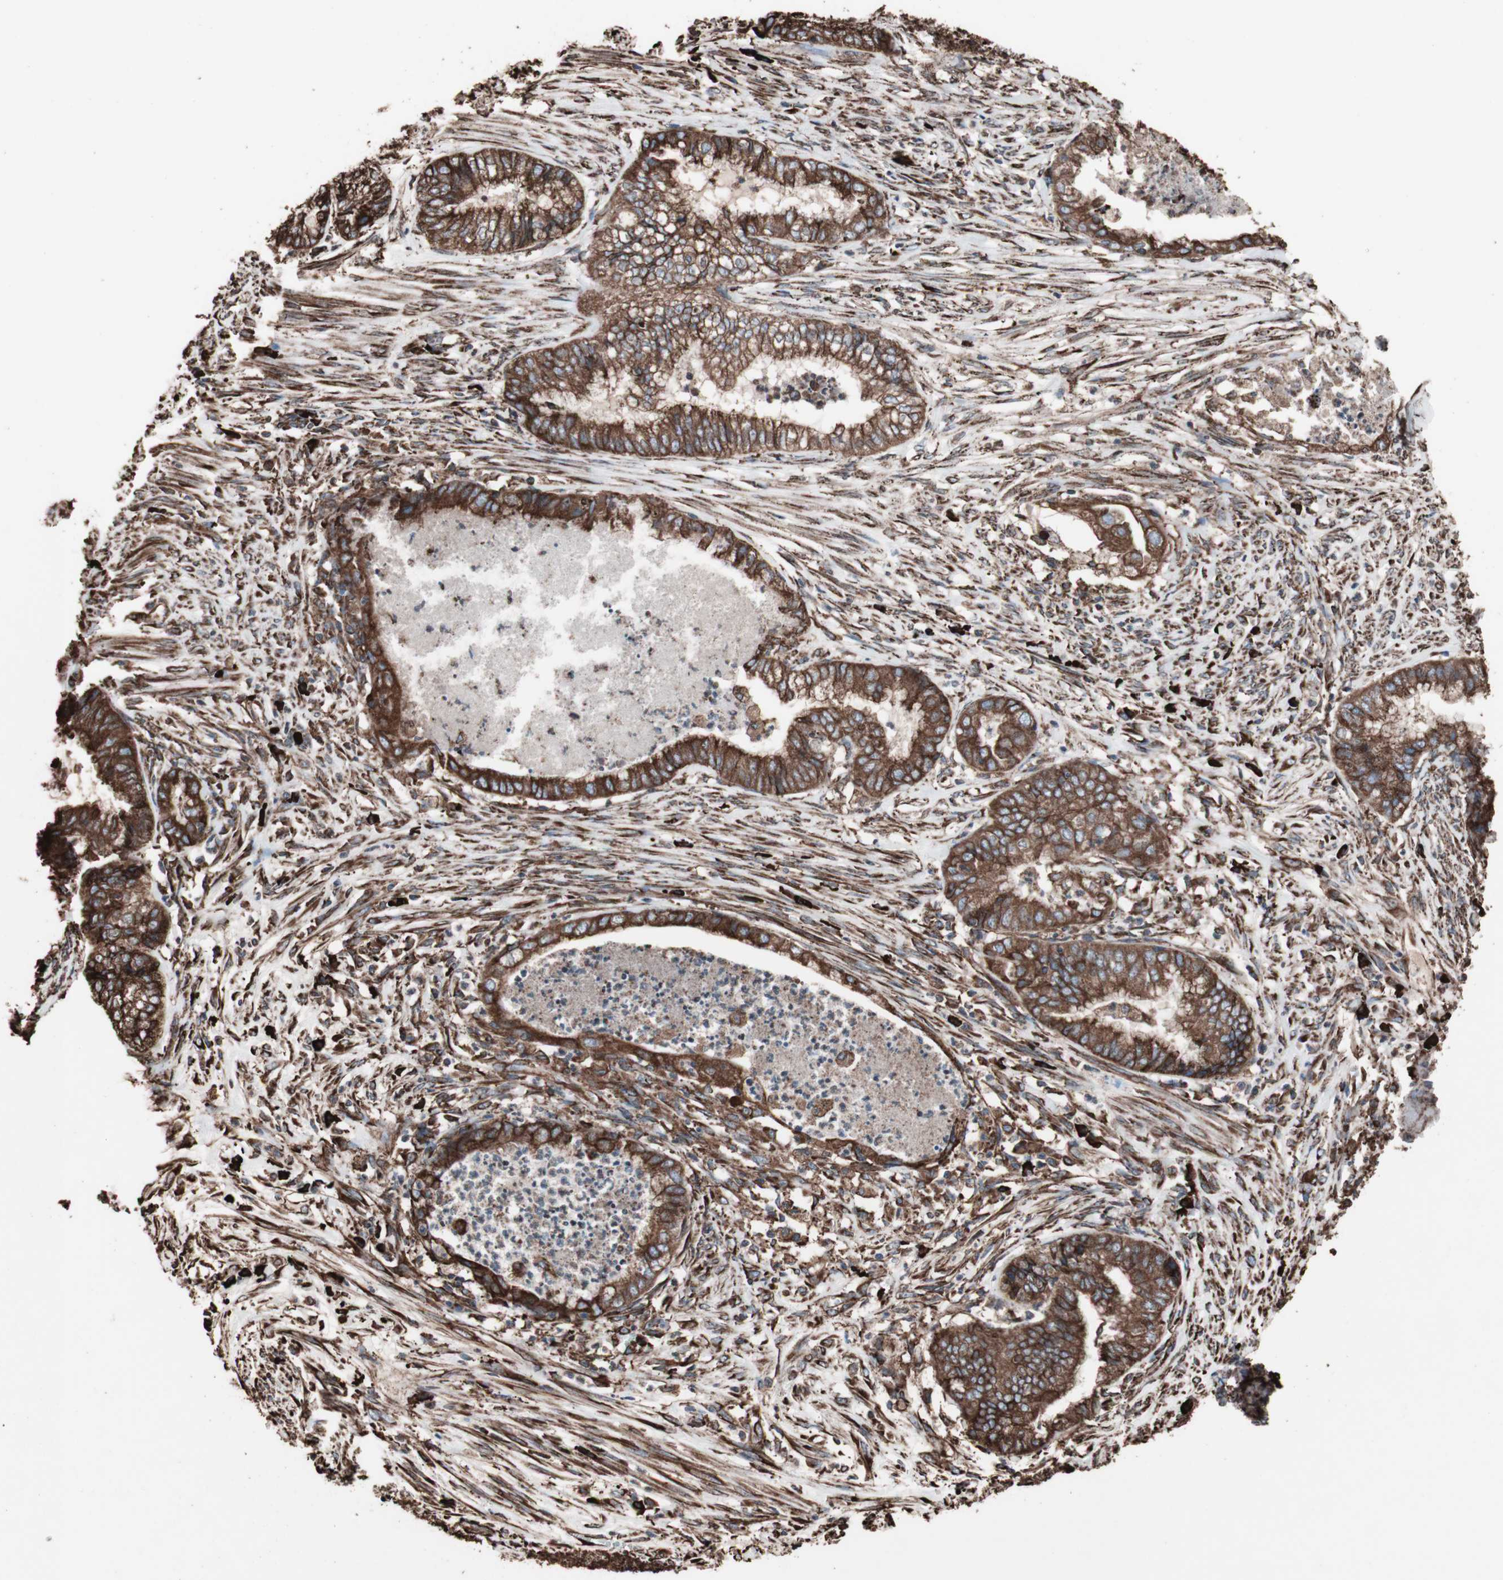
{"staining": {"intensity": "strong", "quantity": ">75%", "location": "cytoplasmic/membranous"}, "tissue": "endometrial cancer", "cell_type": "Tumor cells", "image_type": "cancer", "snomed": [{"axis": "morphology", "description": "Necrosis, NOS"}, {"axis": "morphology", "description": "Adenocarcinoma, NOS"}, {"axis": "topography", "description": "Endometrium"}], "caption": "The histopathology image displays staining of endometrial adenocarcinoma, revealing strong cytoplasmic/membranous protein positivity (brown color) within tumor cells.", "gene": "HSP90B1", "patient": {"sex": "female", "age": 79}}